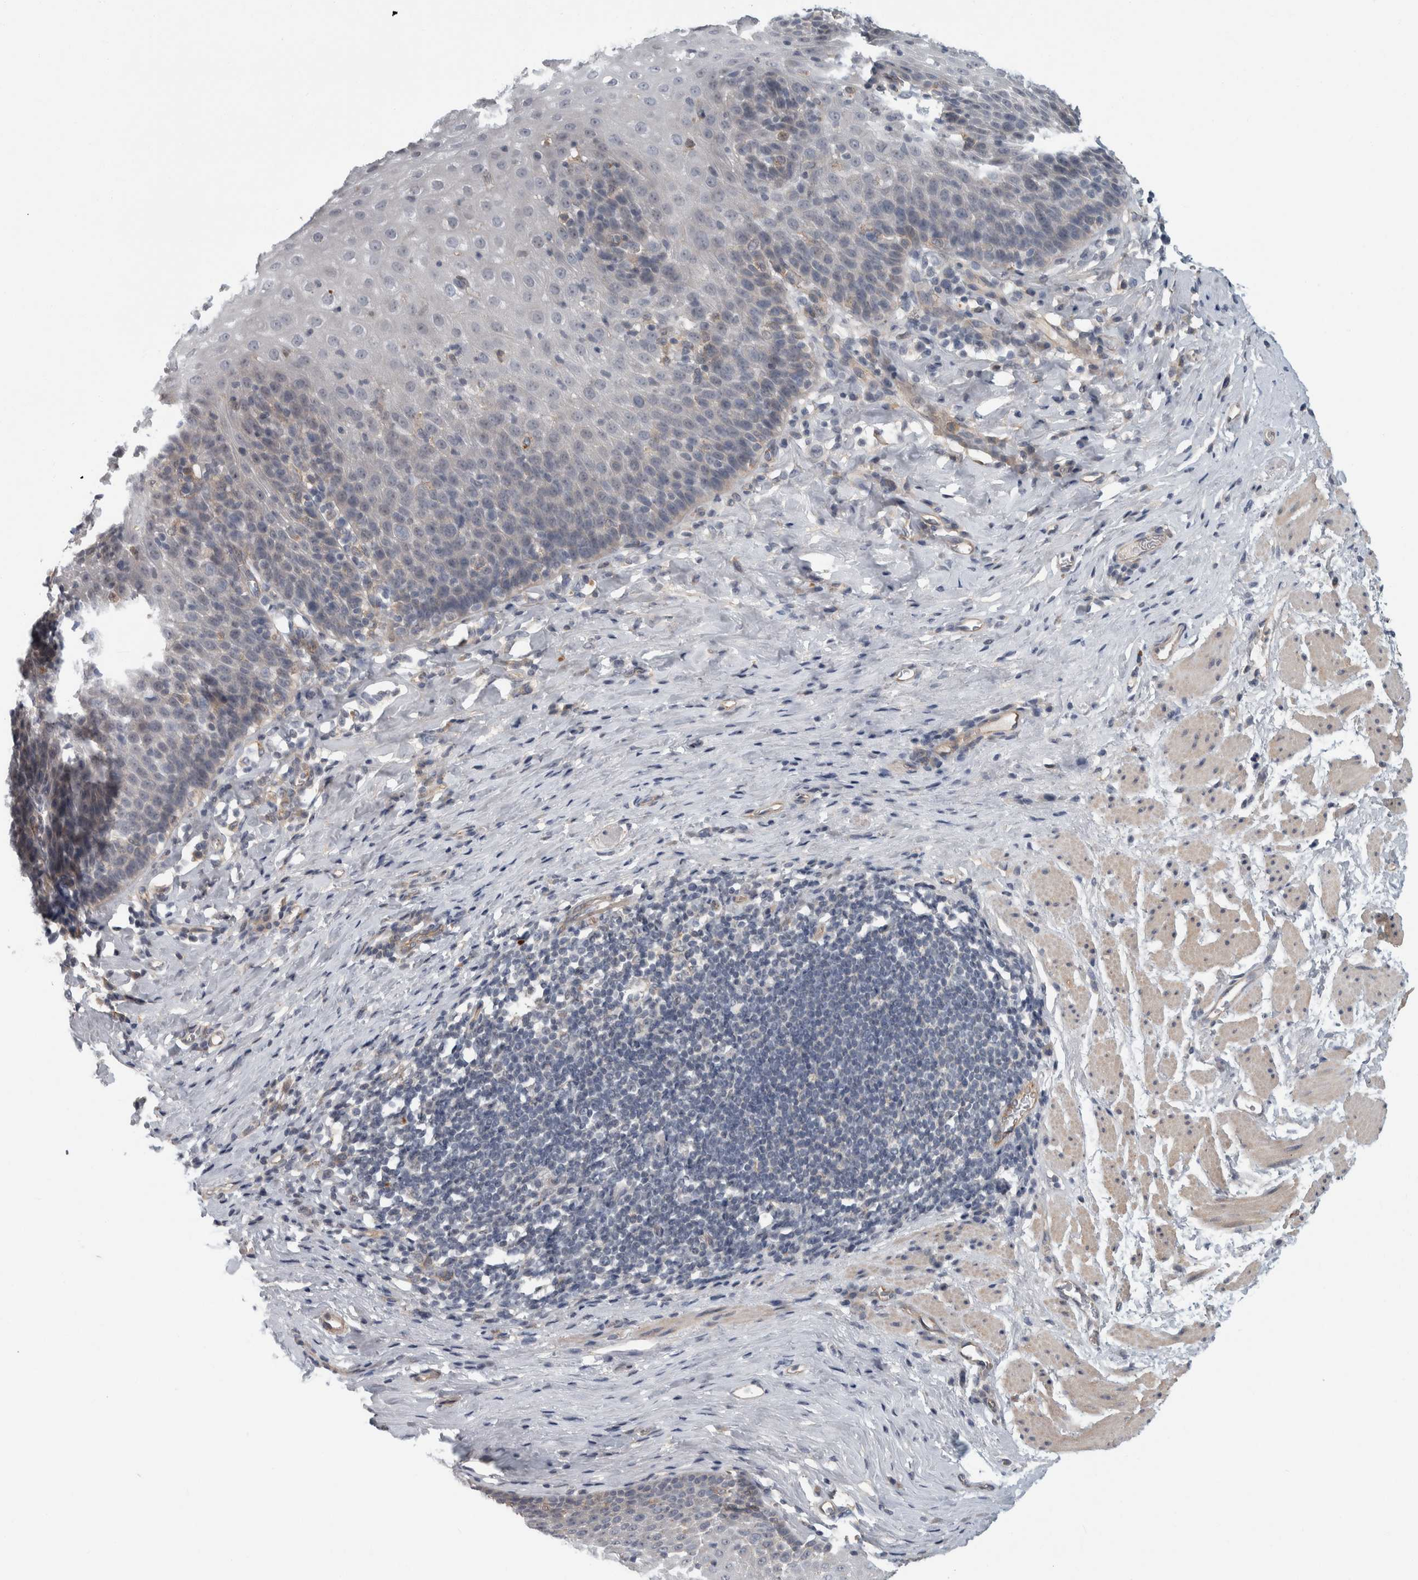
{"staining": {"intensity": "negative", "quantity": "none", "location": "none"}, "tissue": "esophagus", "cell_type": "Squamous epithelial cells", "image_type": "normal", "snomed": [{"axis": "morphology", "description": "Normal tissue, NOS"}, {"axis": "topography", "description": "Esophagus"}], "caption": "This is an immunohistochemistry (IHC) image of normal esophagus. There is no expression in squamous epithelial cells.", "gene": "KCNJ3", "patient": {"sex": "female", "age": 61}}